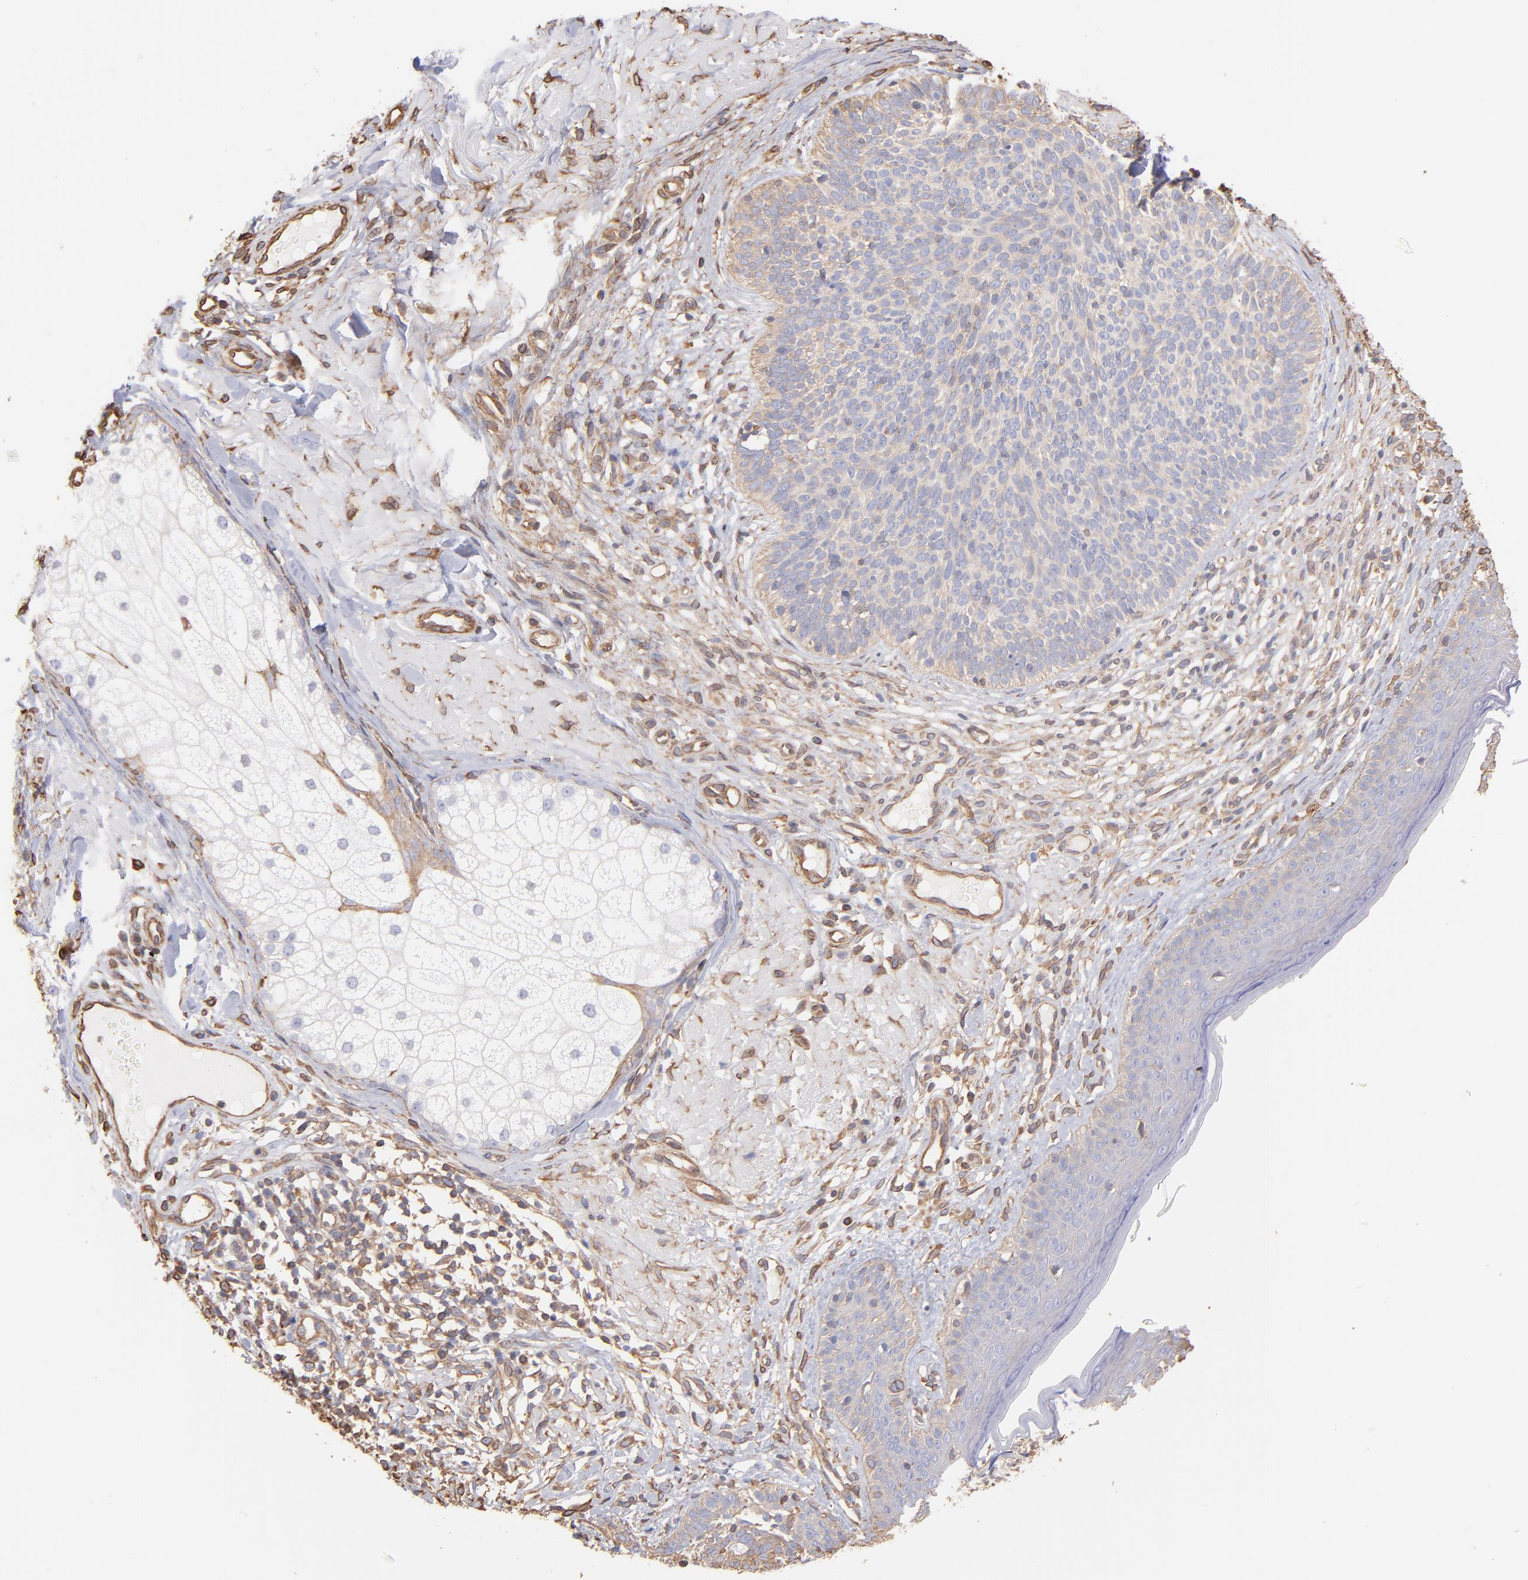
{"staining": {"intensity": "weak", "quantity": ">75%", "location": "cytoplasmic/membranous"}, "tissue": "skin cancer", "cell_type": "Tumor cells", "image_type": "cancer", "snomed": [{"axis": "morphology", "description": "Basal cell carcinoma"}, {"axis": "topography", "description": "Skin"}], "caption": "Protein analysis of basal cell carcinoma (skin) tissue displays weak cytoplasmic/membranous positivity in about >75% of tumor cells.", "gene": "PLEC", "patient": {"sex": "male", "age": 74}}